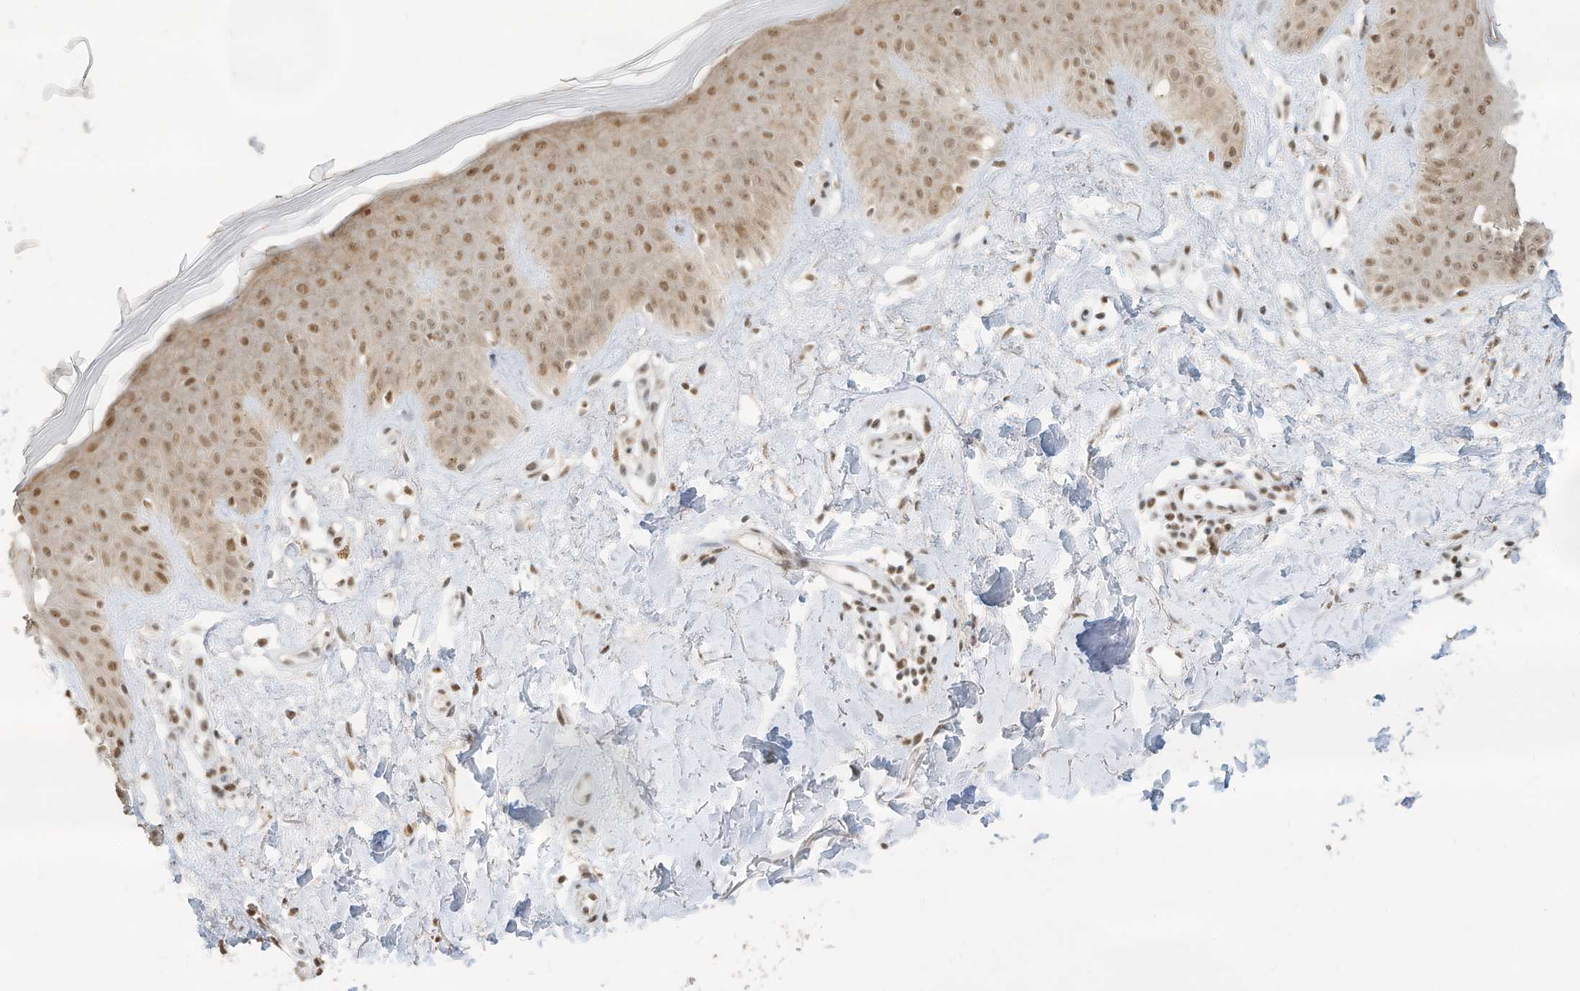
{"staining": {"intensity": "weak", "quantity": ">75%", "location": "cytoplasmic/membranous,nuclear"}, "tissue": "skin", "cell_type": "Fibroblasts", "image_type": "normal", "snomed": [{"axis": "morphology", "description": "Normal tissue, NOS"}, {"axis": "topography", "description": "Skin"}], "caption": "This is an image of IHC staining of benign skin, which shows weak positivity in the cytoplasmic/membranous,nuclear of fibroblasts.", "gene": "NHSL1", "patient": {"sex": "female", "age": 64}}